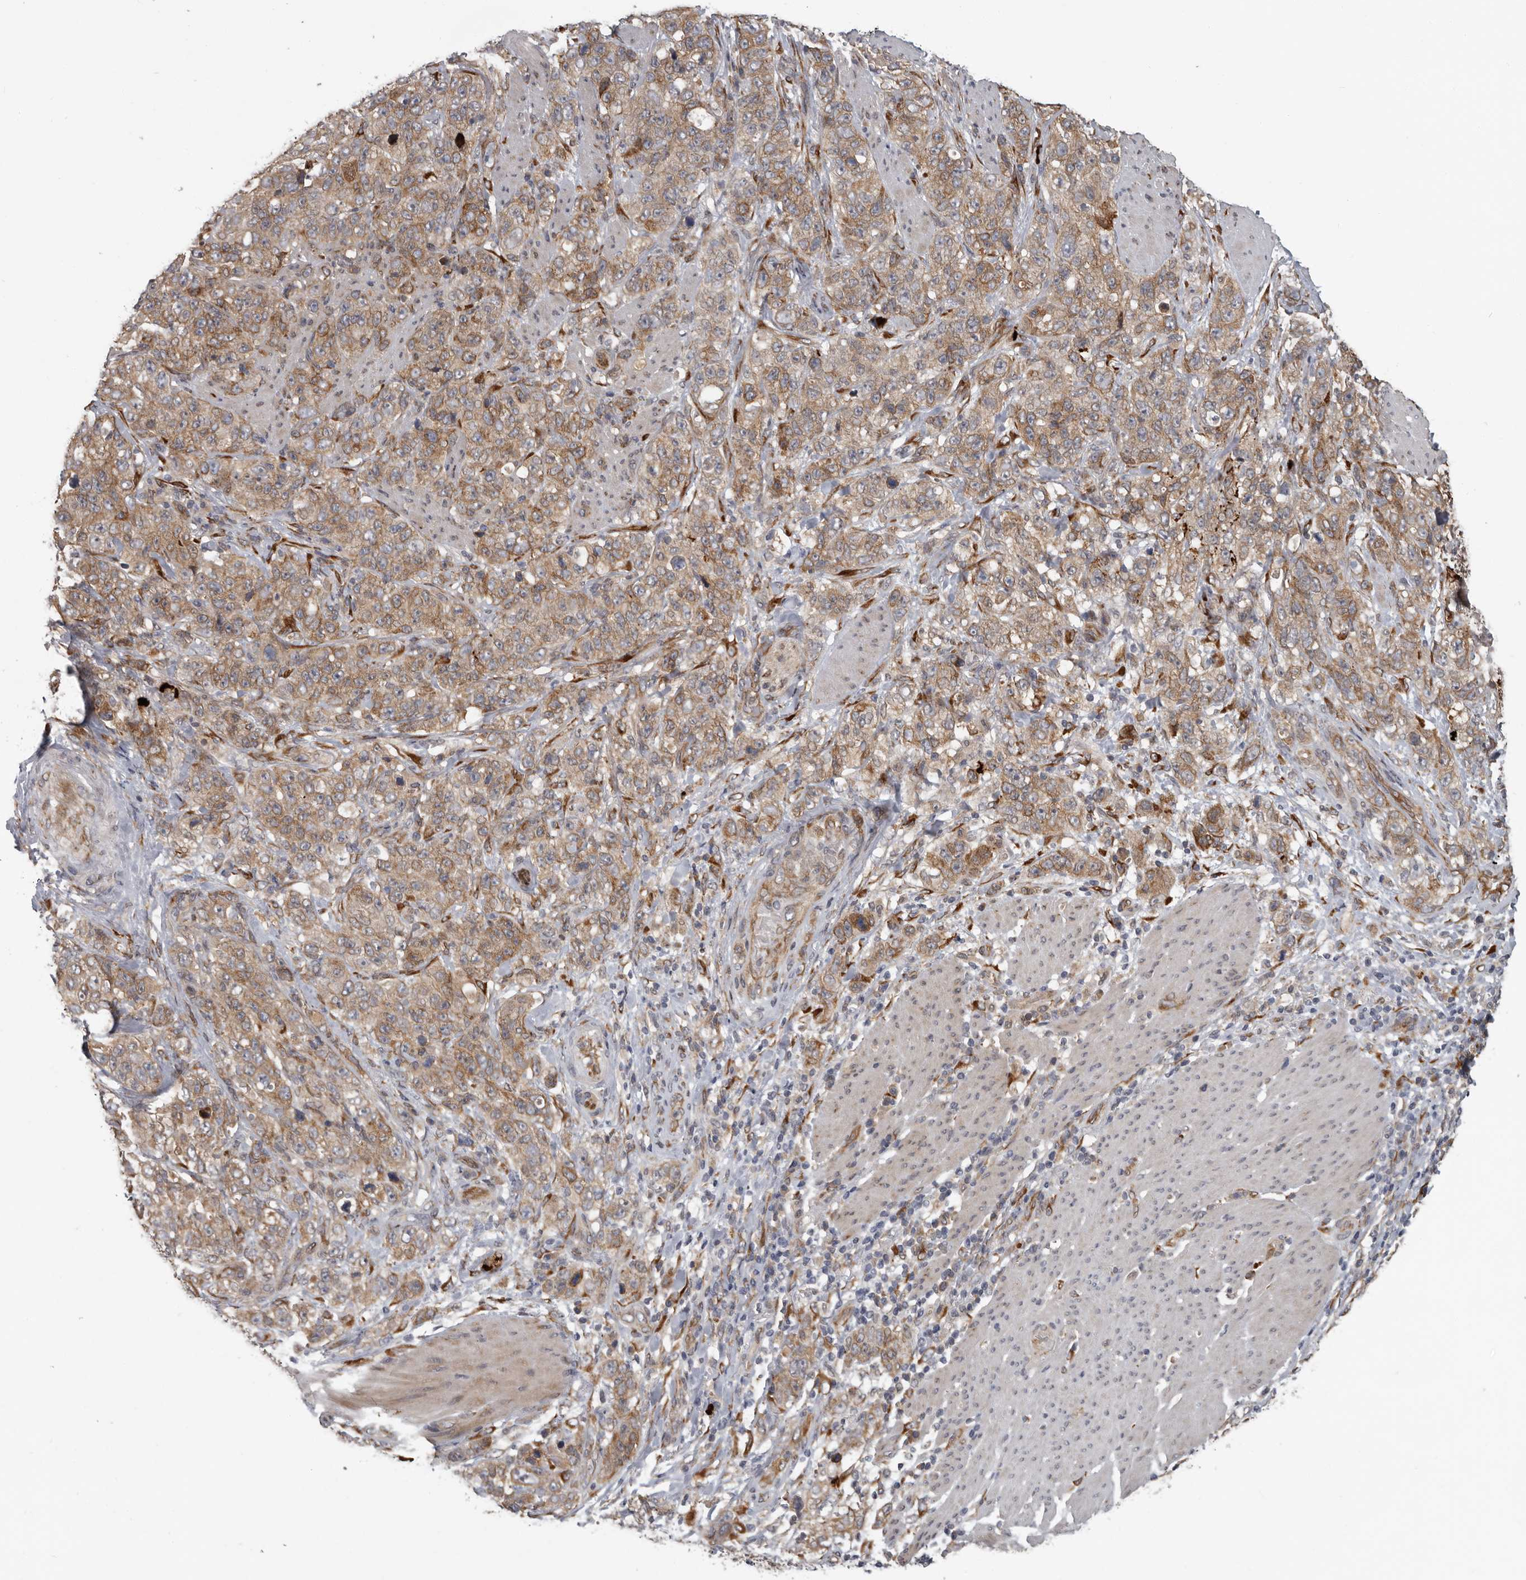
{"staining": {"intensity": "moderate", "quantity": ">75%", "location": "cytoplasmic/membranous"}, "tissue": "stomach cancer", "cell_type": "Tumor cells", "image_type": "cancer", "snomed": [{"axis": "morphology", "description": "Adenocarcinoma, NOS"}, {"axis": "topography", "description": "Stomach"}], "caption": "A brown stain shows moderate cytoplasmic/membranous expression of a protein in human stomach cancer (adenocarcinoma) tumor cells.", "gene": "MTF1", "patient": {"sex": "male", "age": 48}}